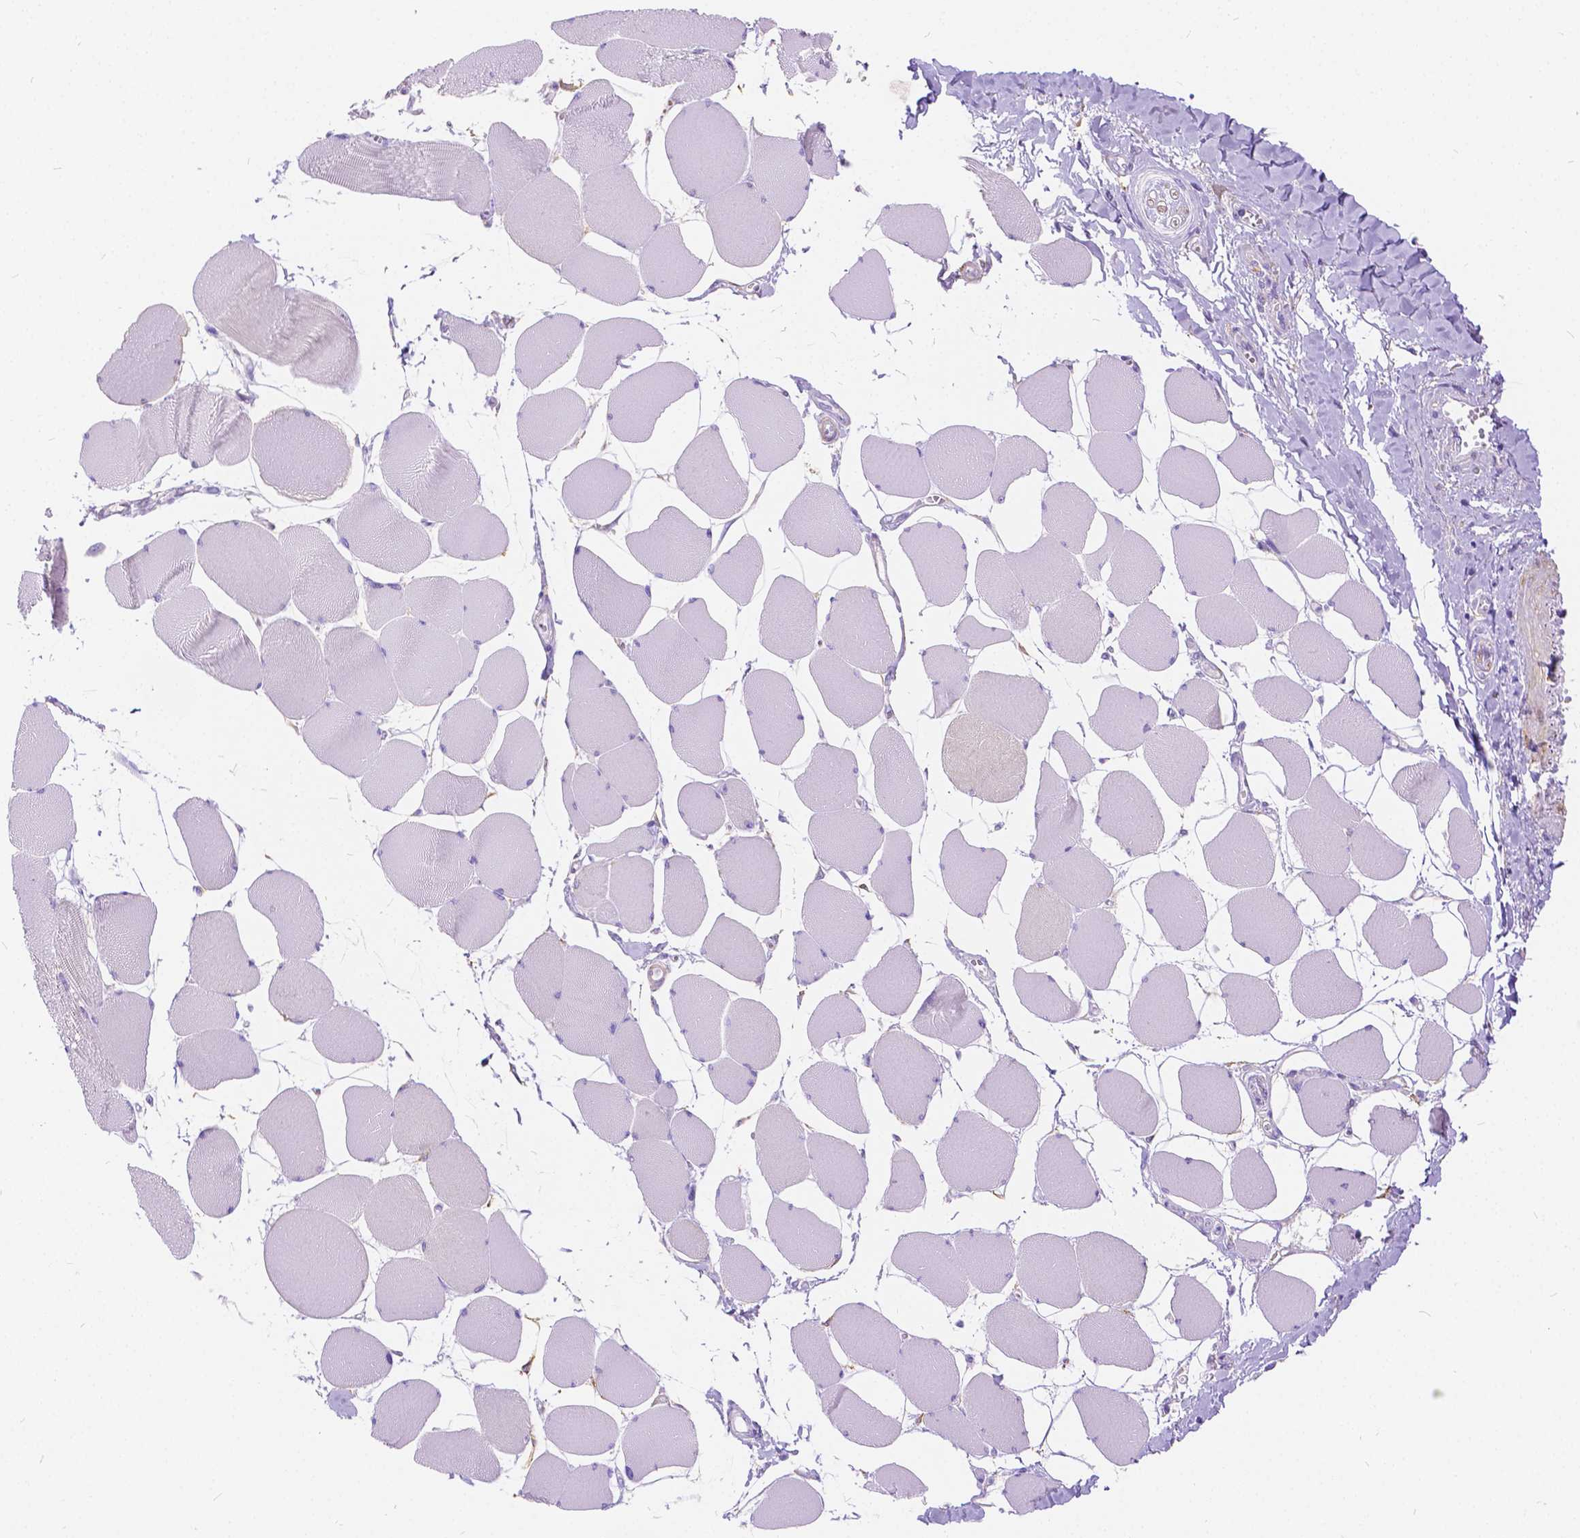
{"staining": {"intensity": "weak", "quantity": "<25%", "location": "cytoplasmic/membranous"}, "tissue": "skeletal muscle", "cell_type": "Myocytes", "image_type": "normal", "snomed": [{"axis": "morphology", "description": "Normal tissue, NOS"}, {"axis": "topography", "description": "Skeletal muscle"}], "caption": "An immunohistochemistry (IHC) micrograph of benign skeletal muscle is shown. There is no staining in myocytes of skeletal muscle. The staining is performed using DAB brown chromogen with nuclei counter-stained in using hematoxylin.", "gene": "CHRM1", "patient": {"sex": "female", "age": 75}}